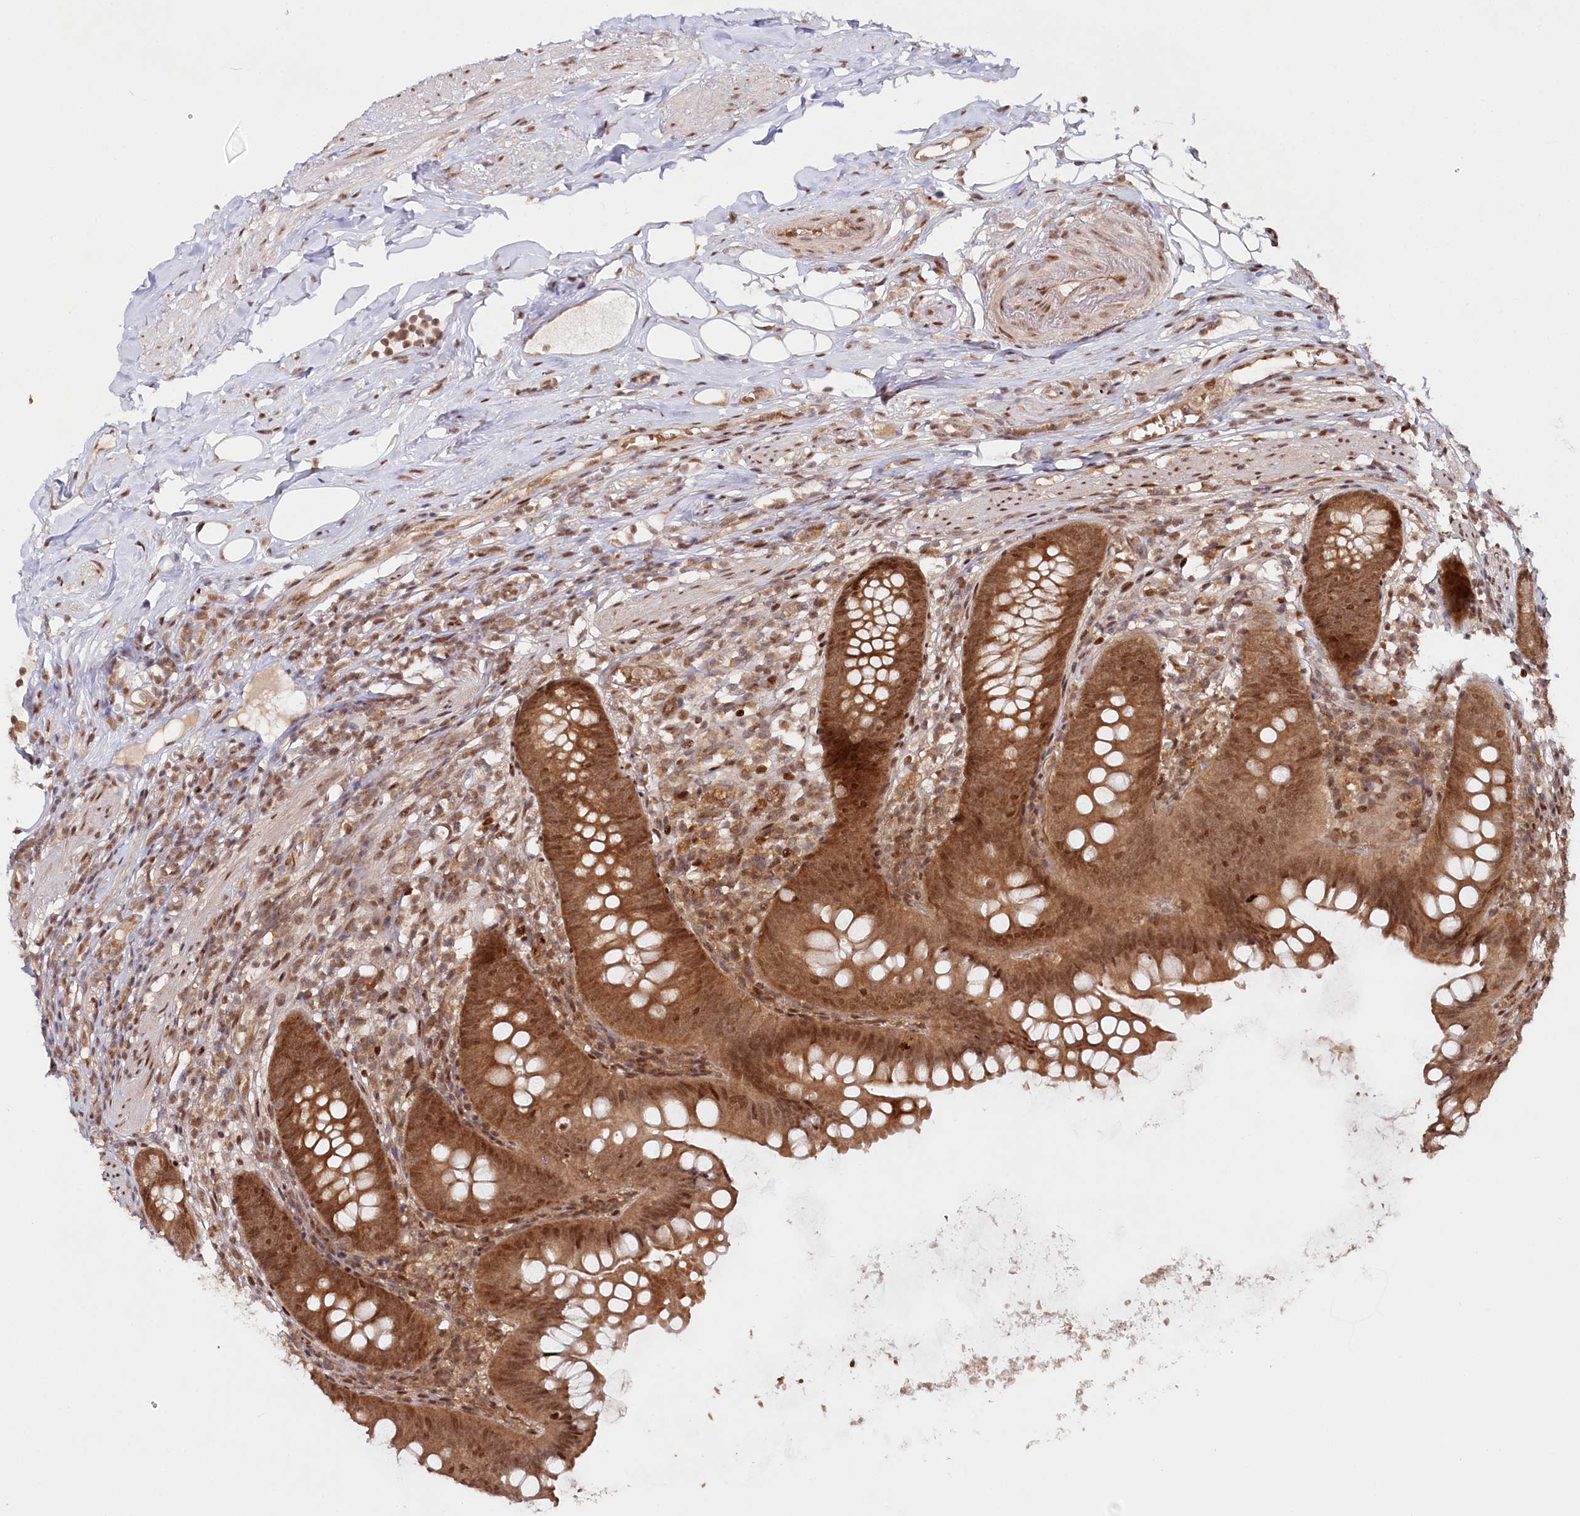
{"staining": {"intensity": "moderate", "quantity": ">75%", "location": "cytoplasmic/membranous,nuclear"}, "tissue": "appendix", "cell_type": "Glandular cells", "image_type": "normal", "snomed": [{"axis": "morphology", "description": "Normal tissue, NOS"}, {"axis": "topography", "description": "Appendix"}], "caption": "Glandular cells reveal moderate cytoplasmic/membranous,nuclear expression in approximately >75% of cells in benign appendix. The staining was performed using DAB (3,3'-diaminobenzidine), with brown indicating positive protein expression. Nuclei are stained blue with hematoxylin.", "gene": "CCDC65", "patient": {"sex": "female", "age": 62}}